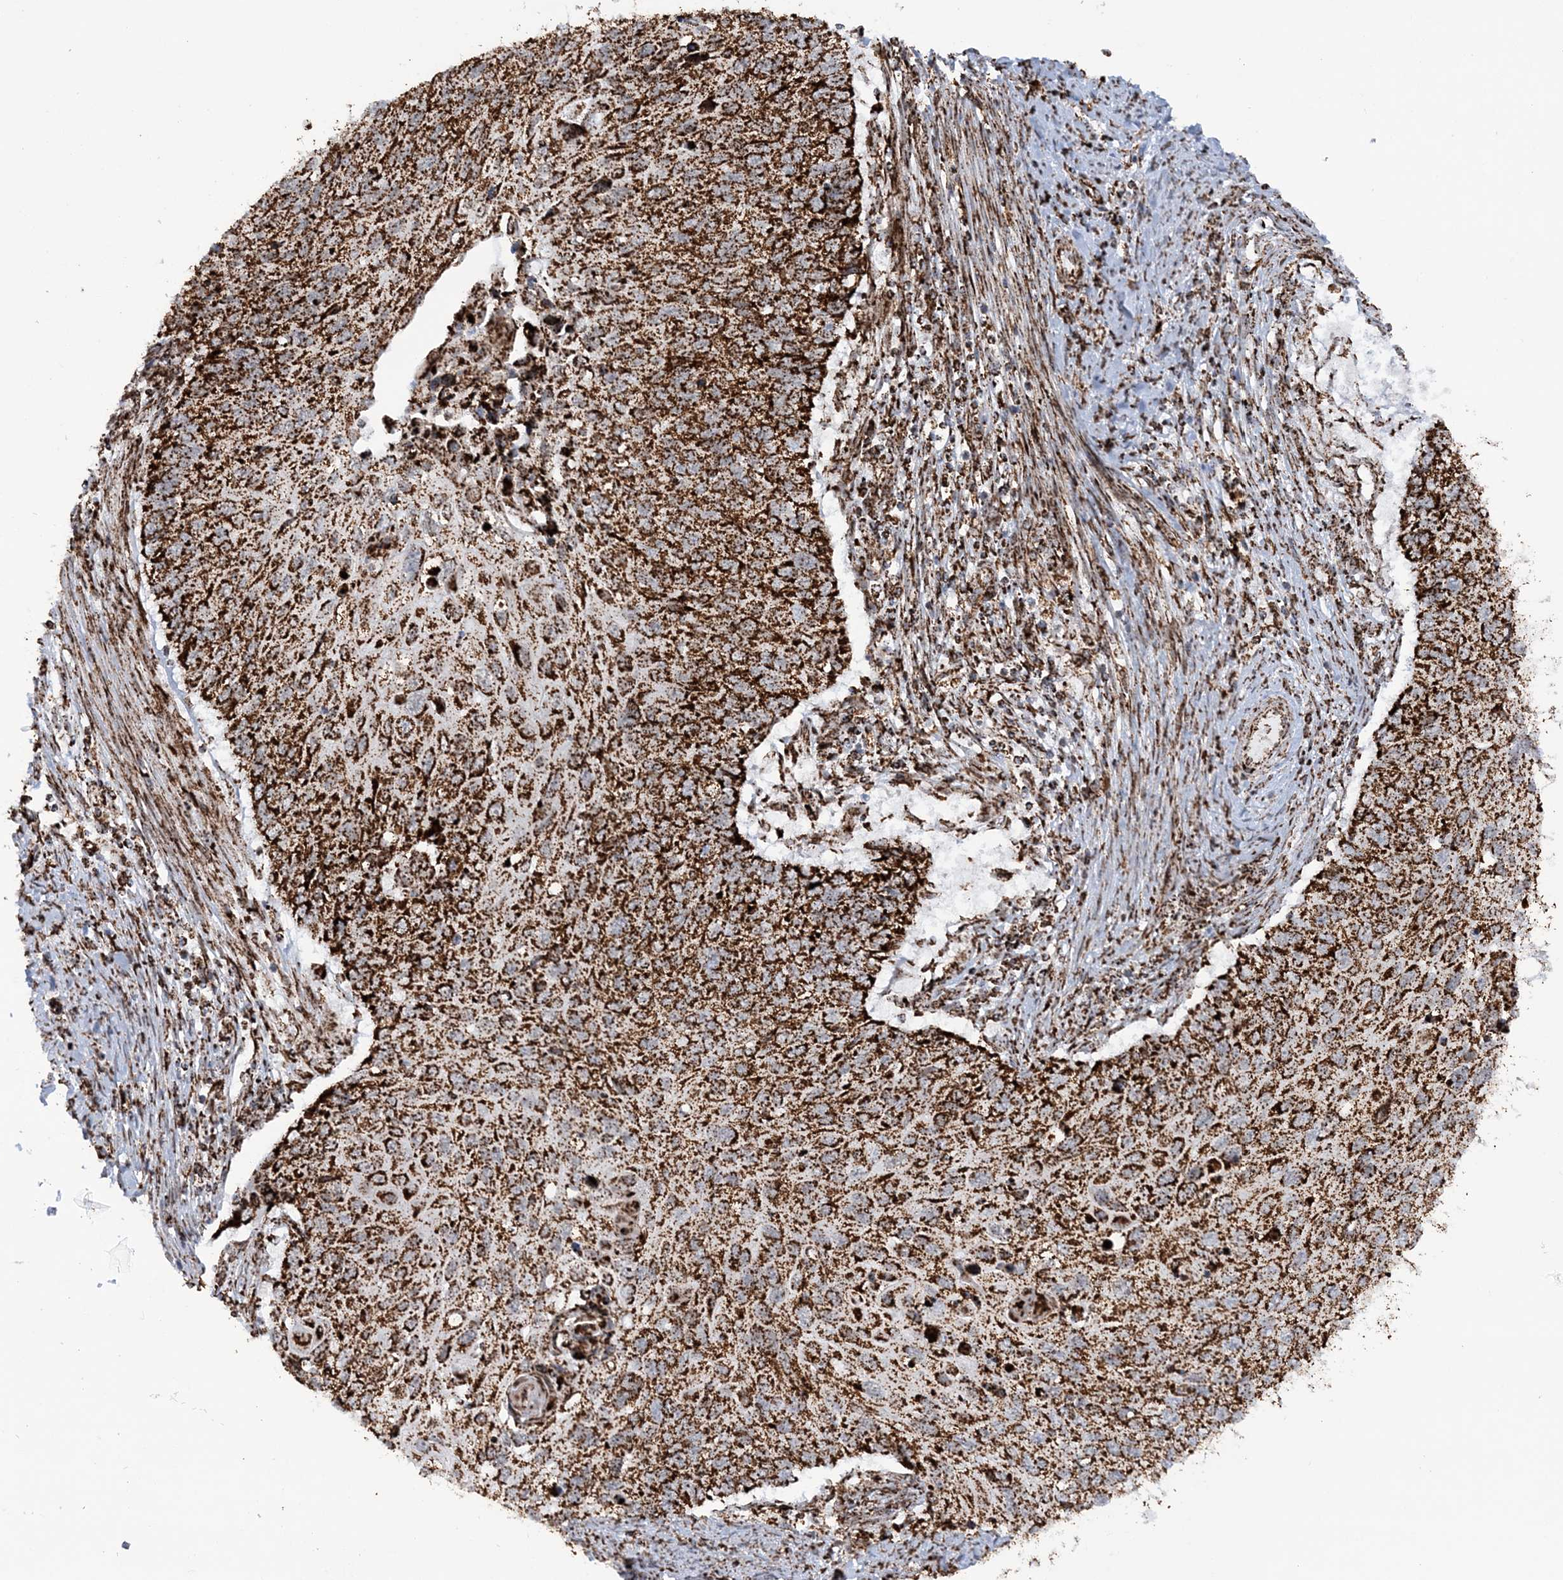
{"staining": {"intensity": "strong", "quantity": ">75%", "location": "cytoplasmic/membranous"}, "tissue": "cervical cancer", "cell_type": "Tumor cells", "image_type": "cancer", "snomed": [{"axis": "morphology", "description": "Squamous cell carcinoma, NOS"}, {"axis": "topography", "description": "Cervix"}], "caption": "Brown immunohistochemical staining in cervical cancer (squamous cell carcinoma) demonstrates strong cytoplasmic/membranous staining in approximately >75% of tumor cells.", "gene": "CRY2", "patient": {"sex": "female", "age": 70}}